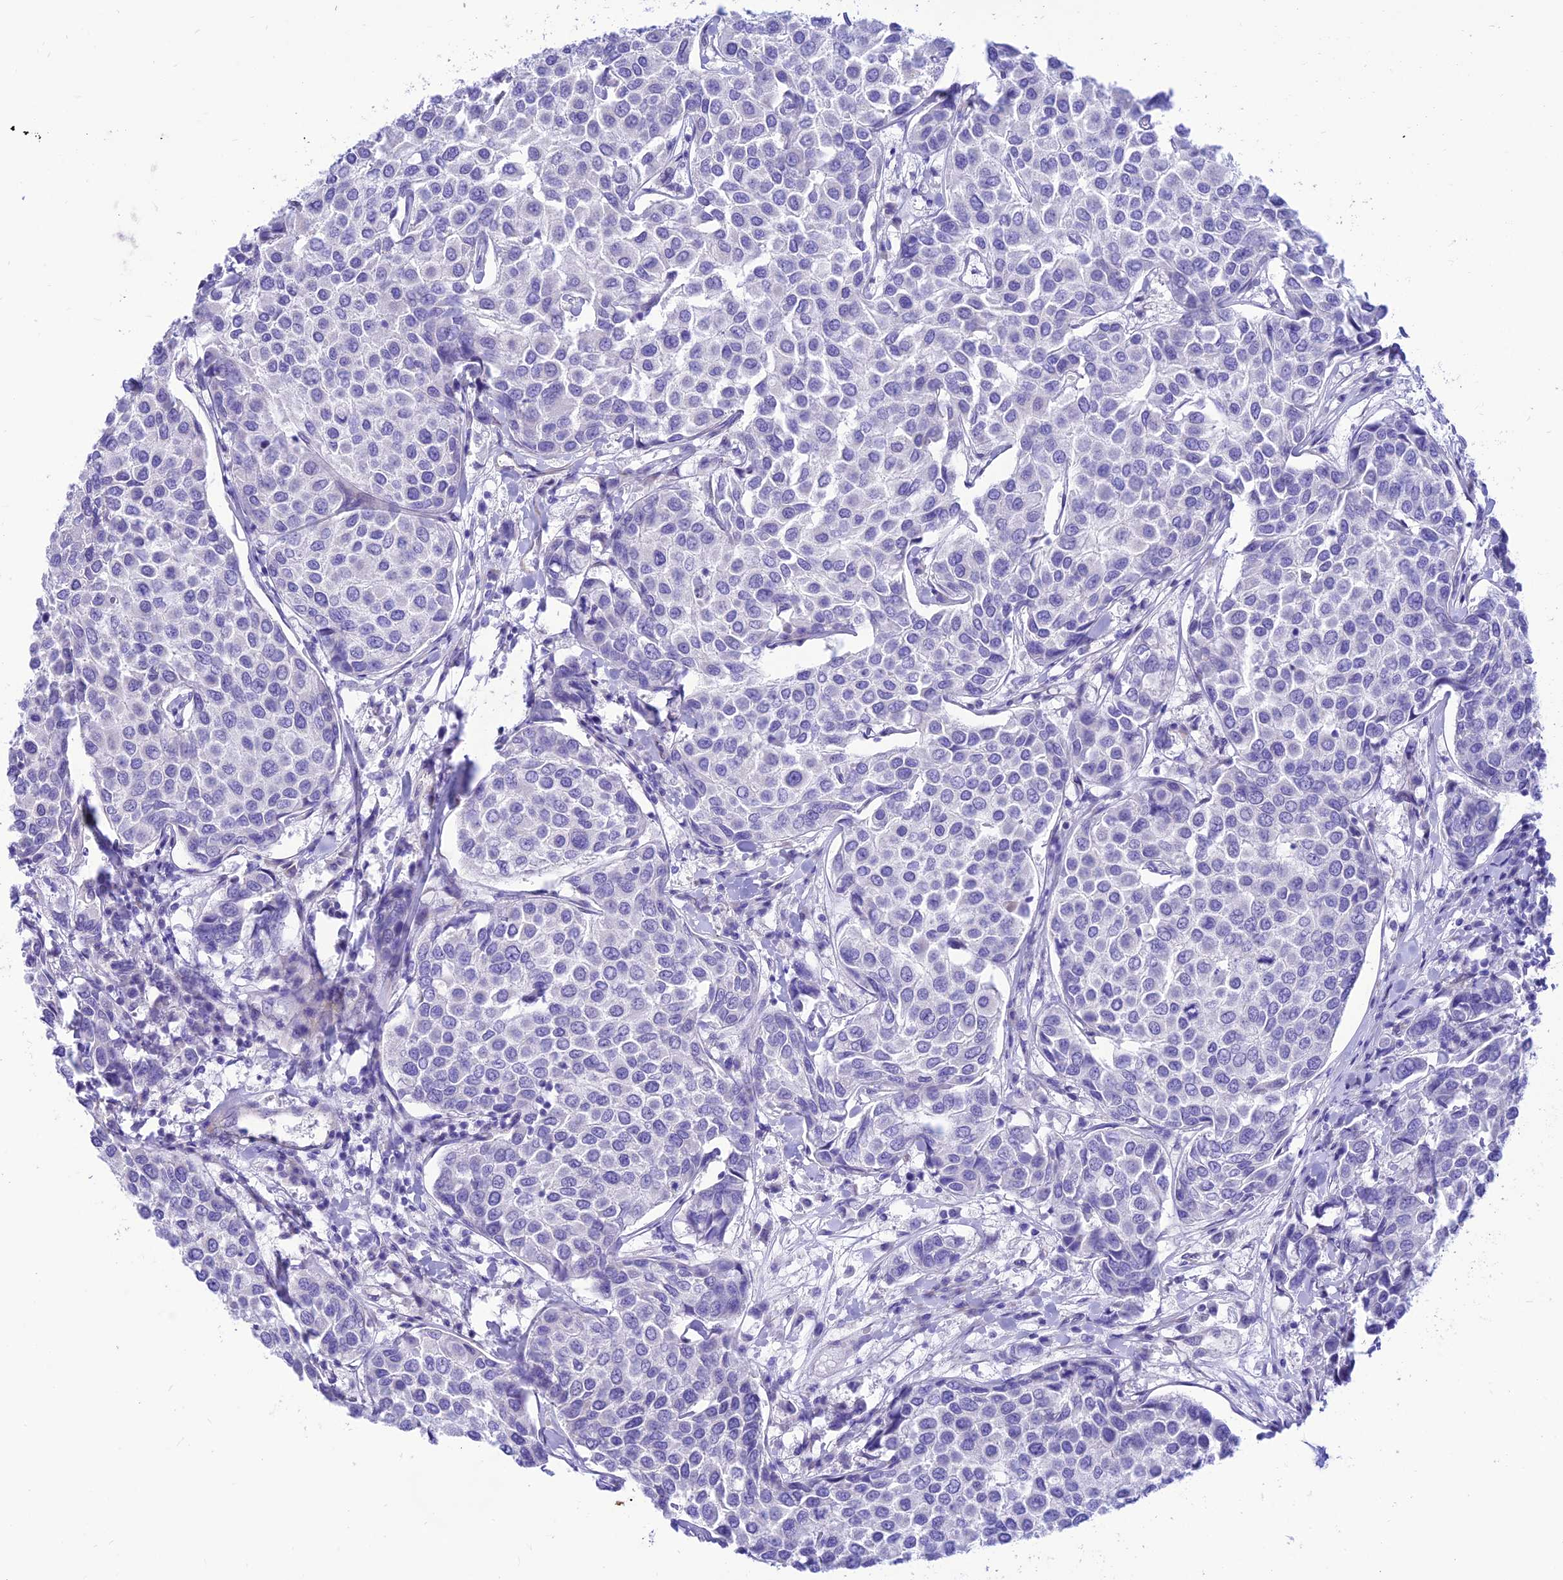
{"staining": {"intensity": "negative", "quantity": "none", "location": "none"}, "tissue": "breast cancer", "cell_type": "Tumor cells", "image_type": "cancer", "snomed": [{"axis": "morphology", "description": "Duct carcinoma"}, {"axis": "topography", "description": "Breast"}], "caption": "This micrograph is of breast cancer (invasive ductal carcinoma) stained with immunohistochemistry to label a protein in brown with the nuclei are counter-stained blue. There is no positivity in tumor cells.", "gene": "FAM186B", "patient": {"sex": "female", "age": 55}}